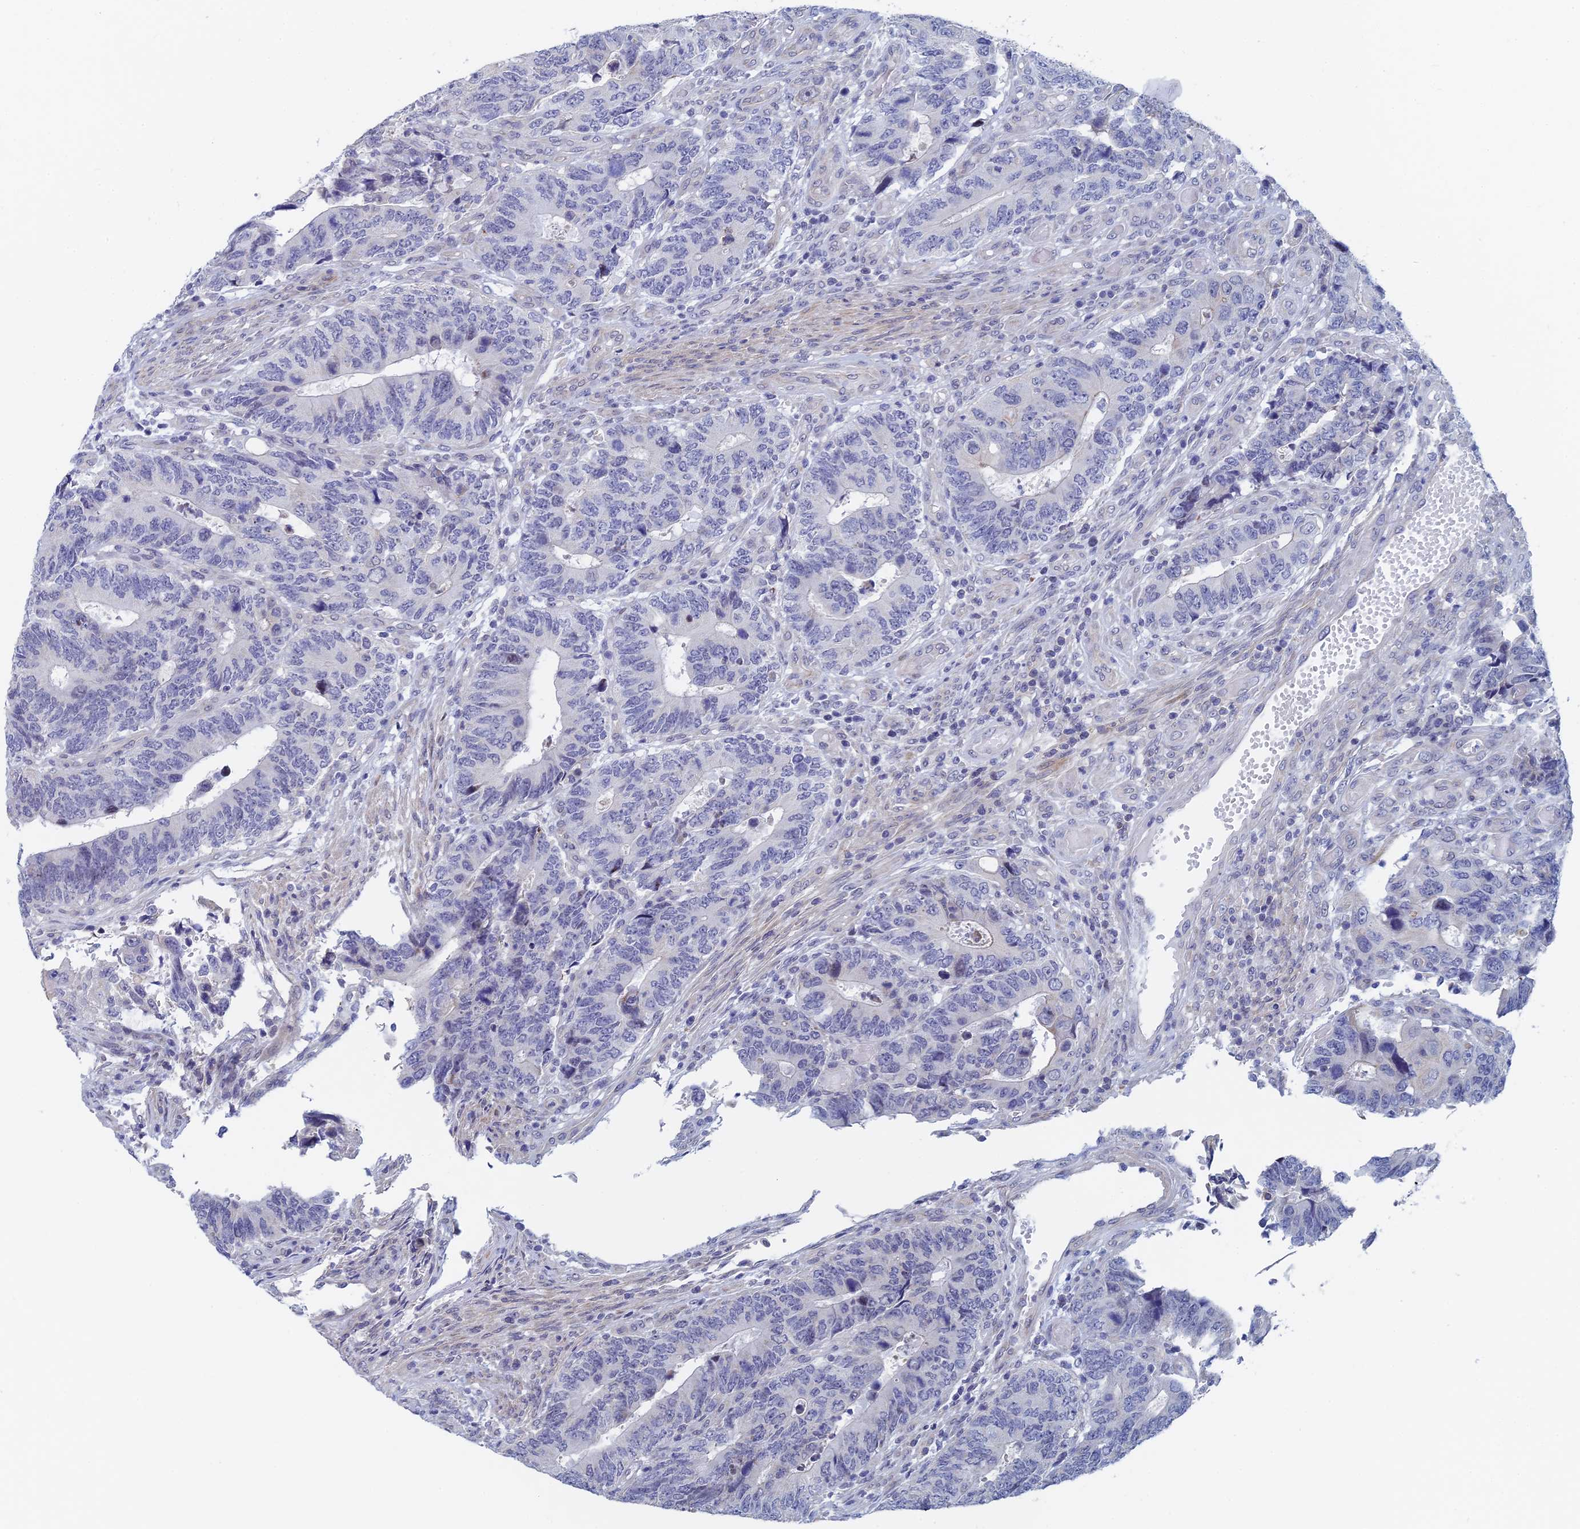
{"staining": {"intensity": "negative", "quantity": "none", "location": "none"}, "tissue": "colorectal cancer", "cell_type": "Tumor cells", "image_type": "cancer", "snomed": [{"axis": "morphology", "description": "Adenocarcinoma, NOS"}, {"axis": "topography", "description": "Colon"}], "caption": "Immunohistochemical staining of colorectal cancer displays no significant expression in tumor cells.", "gene": "GMNC", "patient": {"sex": "male", "age": 87}}